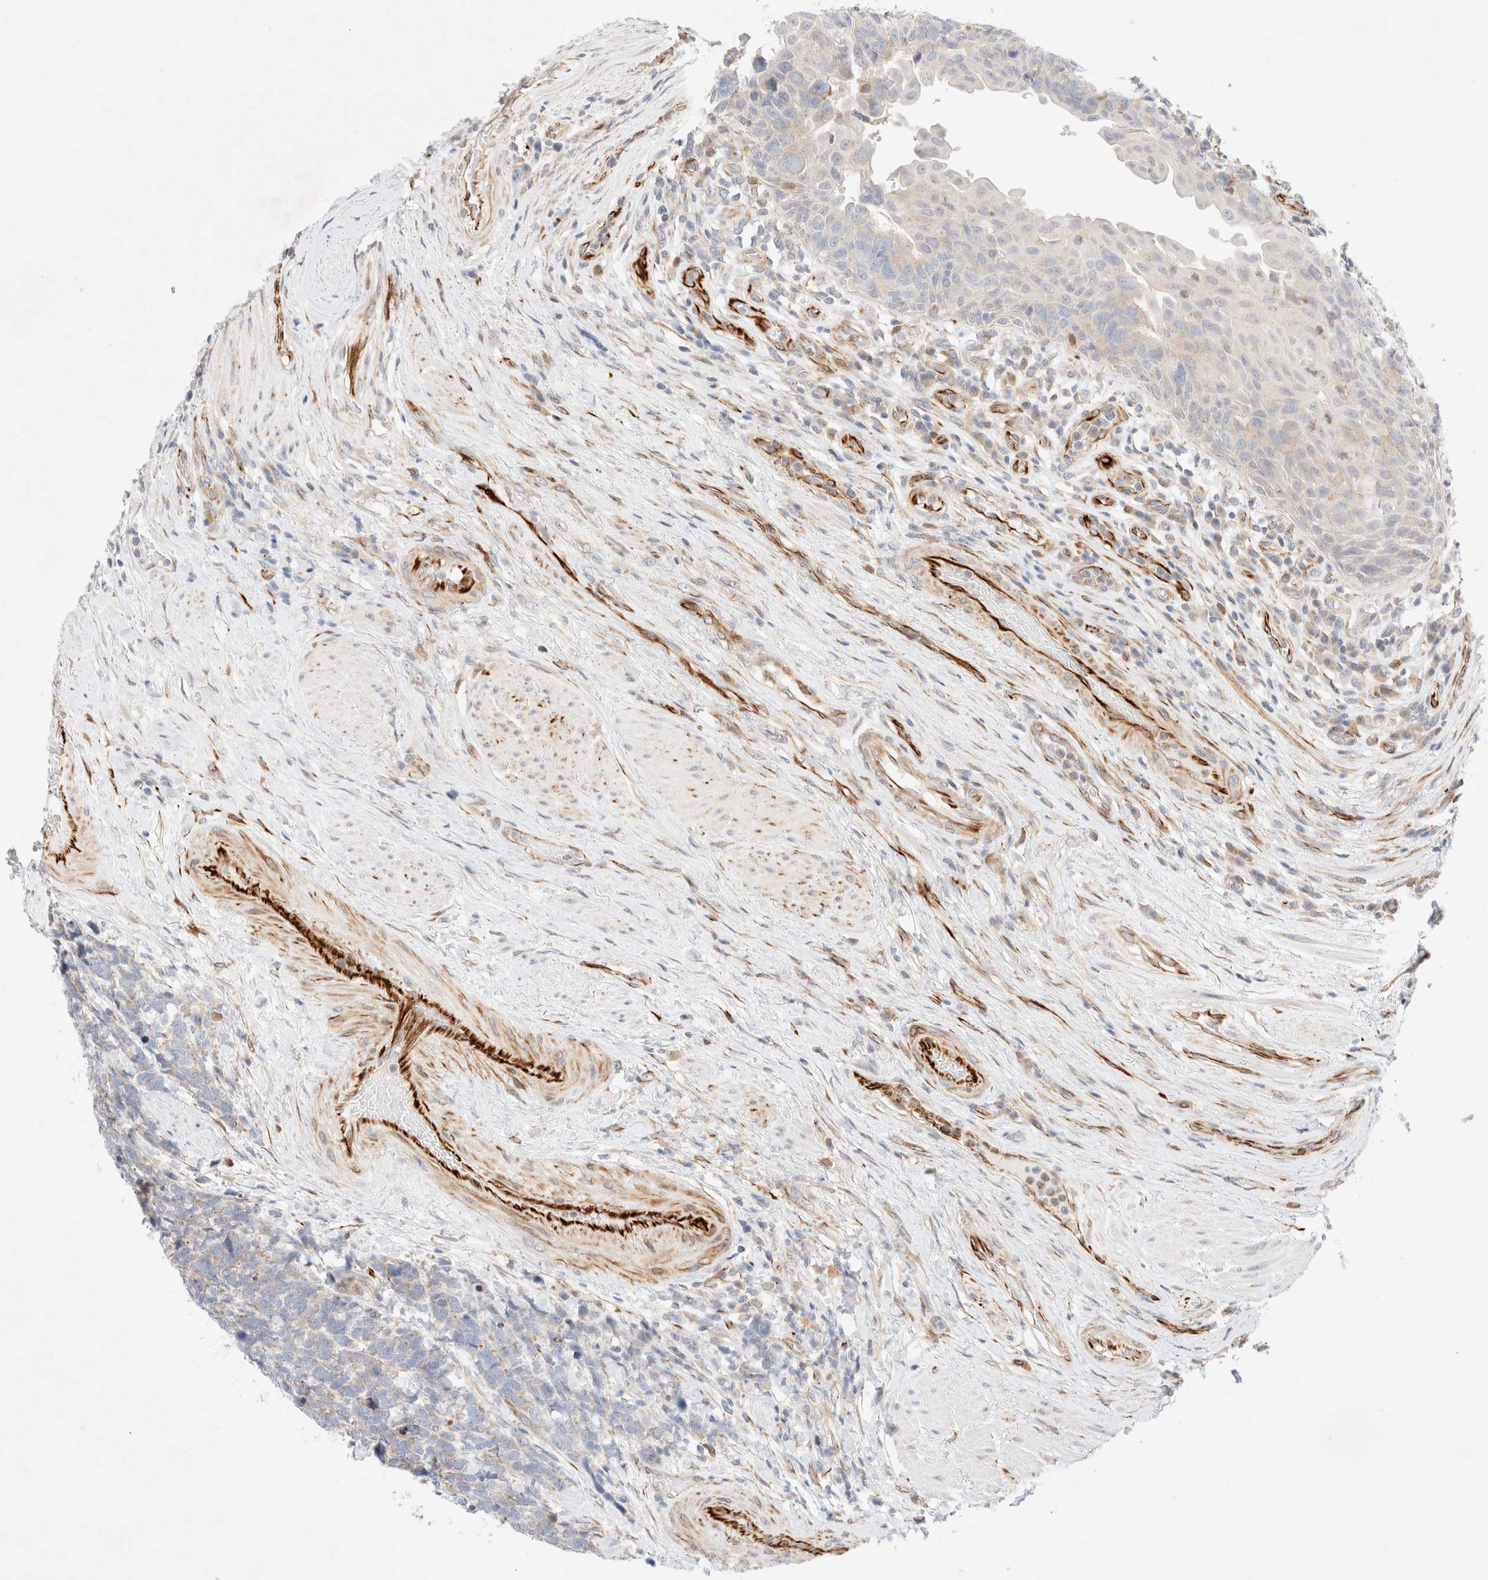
{"staining": {"intensity": "weak", "quantity": "<25%", "location": "cytoplasmic/membranous"}, "tissue": "urothelial cancer", "cell_type": "Tumor cells", "image_type": "cancer", "snomed": [{"axis": "morphology", "description": "Urothelial carcinoma, High grade"}, {"axis": "topography", "description": "Urinary bladder"}], "caption": "The immunohistochemistry histopathology image has no significant positivity in tumor cells of urothelial cancer tissue.", "gene": "SLC25A48", "patient": {"sex": "female", "age": 82}}